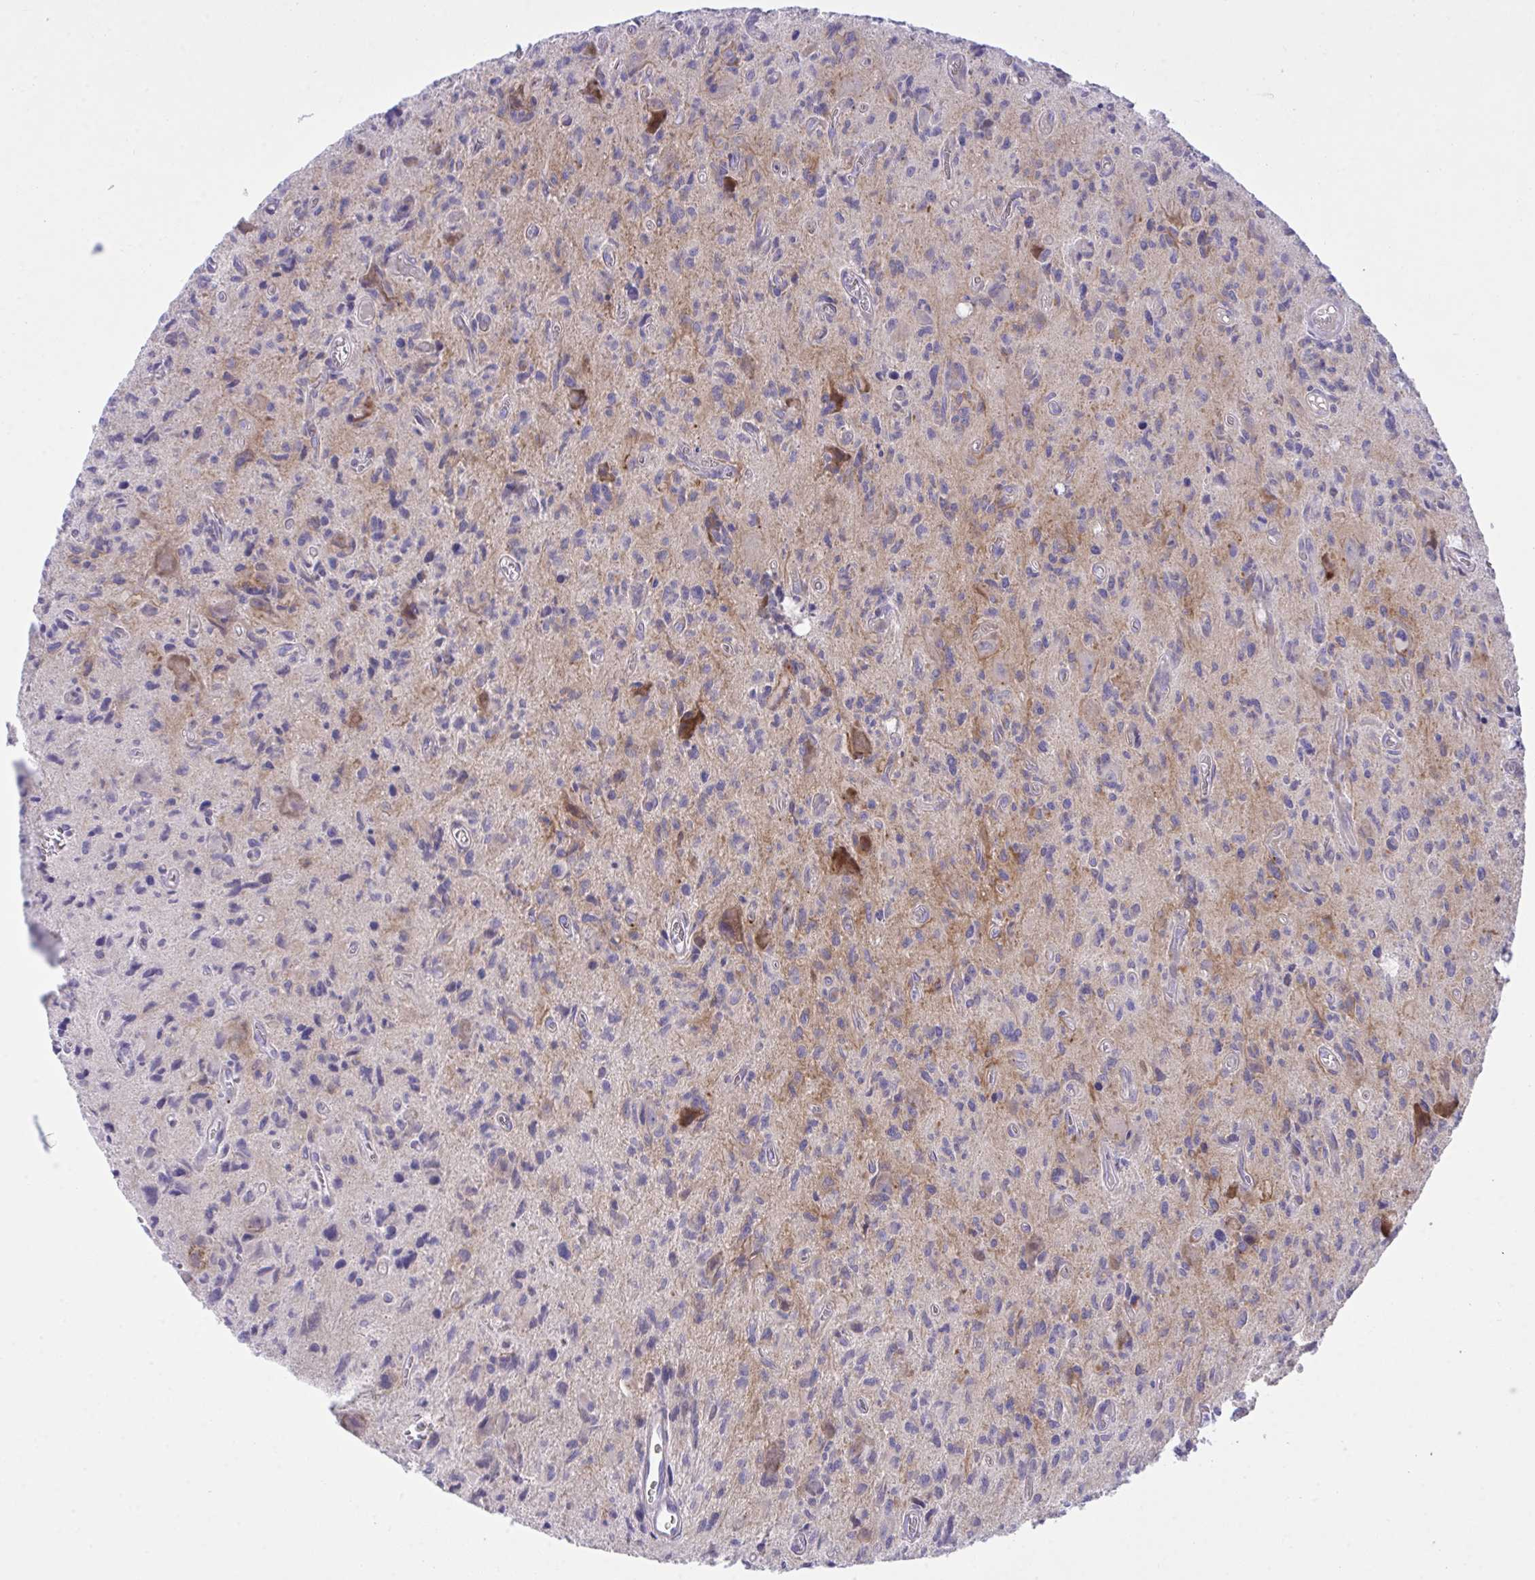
{"staining": {"intensity": "negative", "quantity": "none", "location": "none"}, "tissue": "glioma", "cell_type": "Tumor cells", "image_type": "cancer", "snomed": [{"axis": "morphology", "description": "Glioma, malignant, High grade"}, {"axis": "topography", "description": "Brain"}], "caption": "Protein analysis of malignant glioma (high-grade) exhibits no significant expression in tumor cells.", "gene": "MED9", "patient": {"sex": "male", "age": 76}}